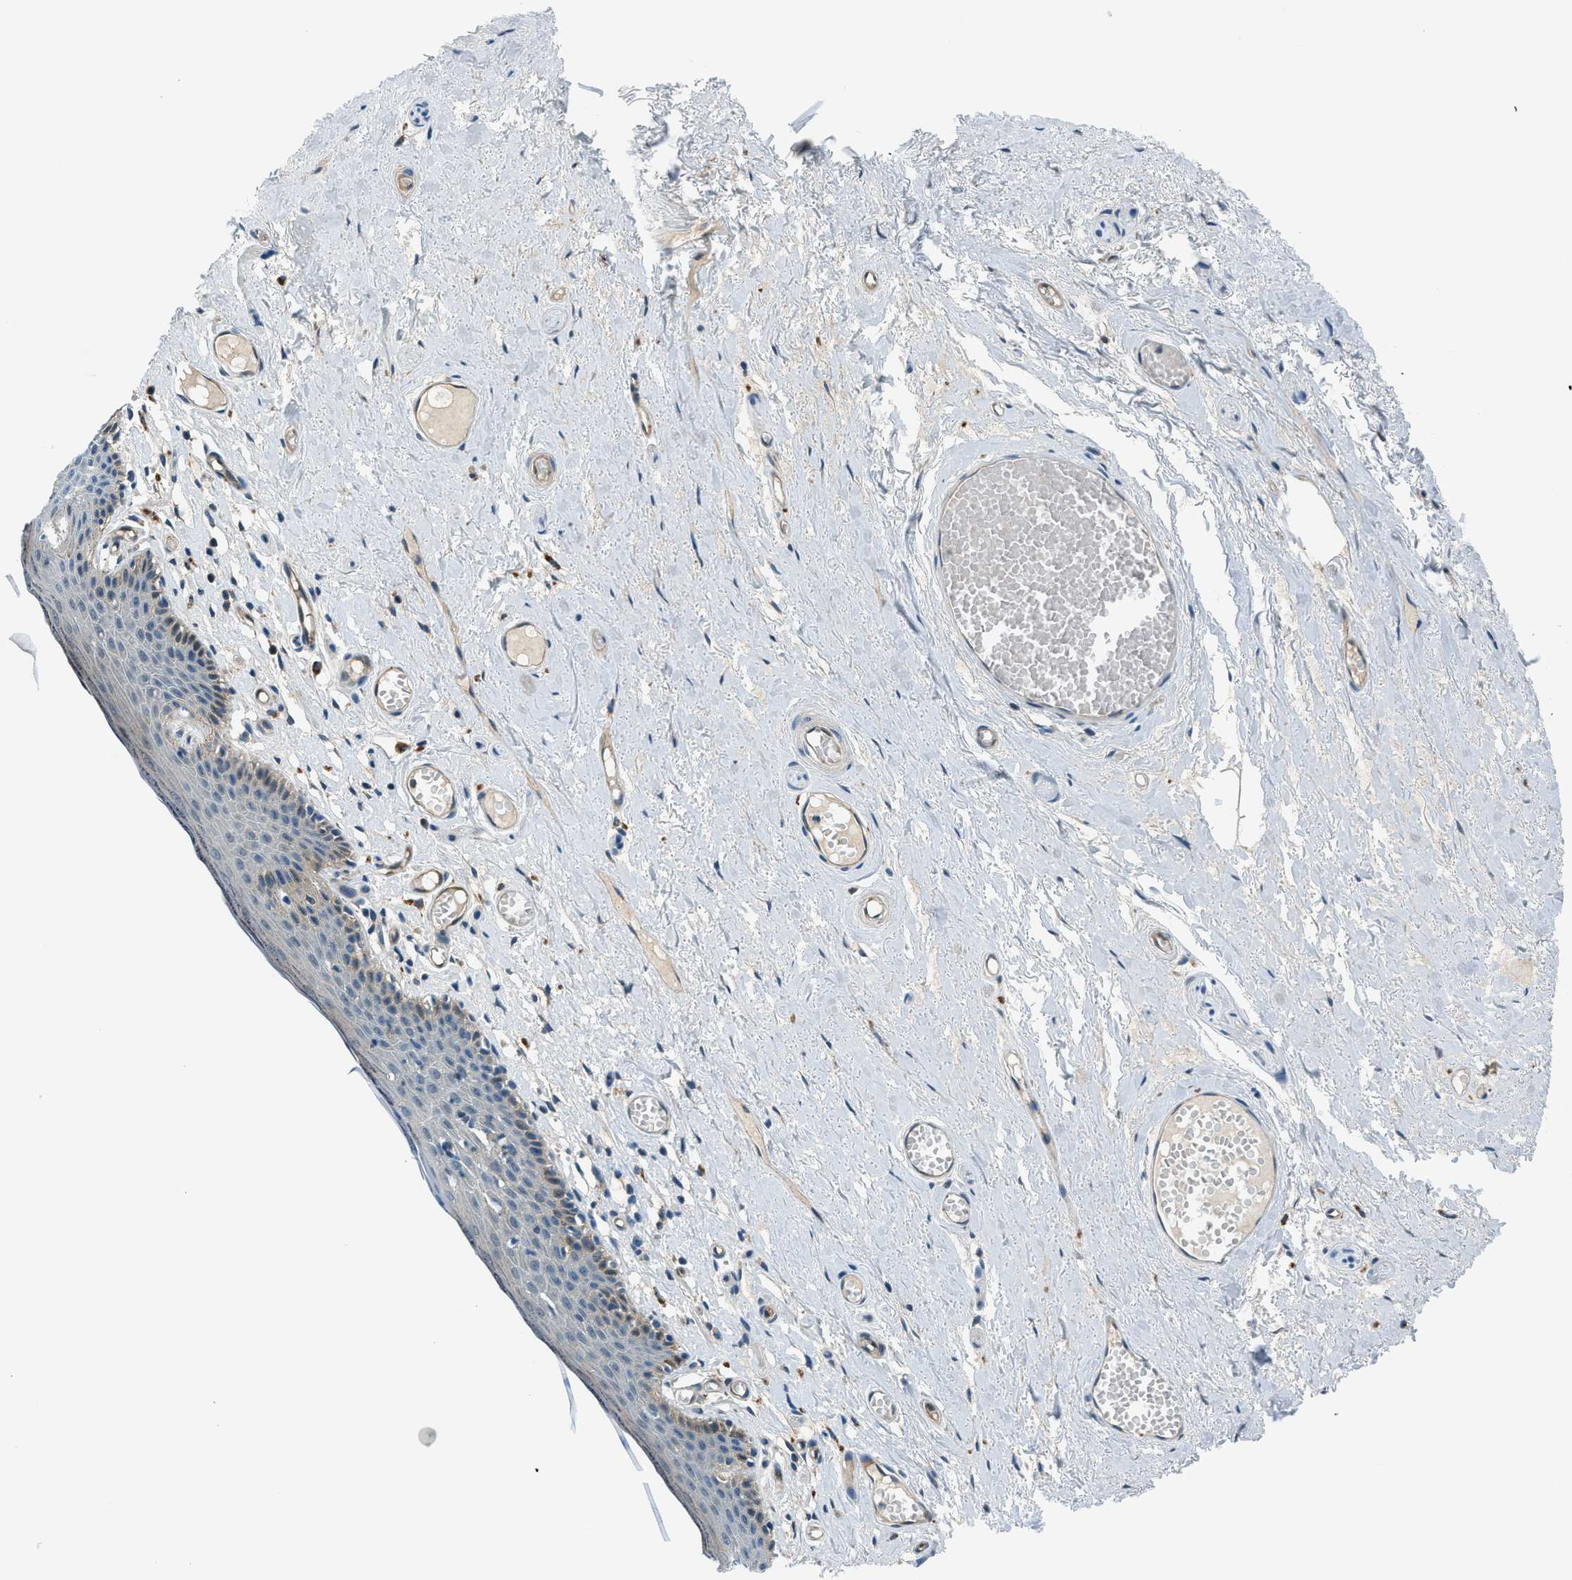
{"staining": {"intensity": "weak", "quantity": ">75%", "location": "cytoplasmic/membranous"}, "tissue": "skin", "cell_type": "Epidermal cells", "image_type": "normal", "snomed": [{"axis": "morphology", "description": "Normal tissue, NOS"}, {"axis": "topography", "description": "Adipose tissue"}, {"axis": "topography", "description": "Vascular tissue"}, {"axis": "topography", "description": "Anal"}, {"axis": "topography", "description": "Peripheral nerve tissue"}], "caption": "Immunohistochemistry of normal human skin shows low levels of weak cytoplasmic/membranous positivity in approximately >75% of epidermal cells.", "gene": "SLC19A2", "patient": {"sex": "female", "age": 54}}